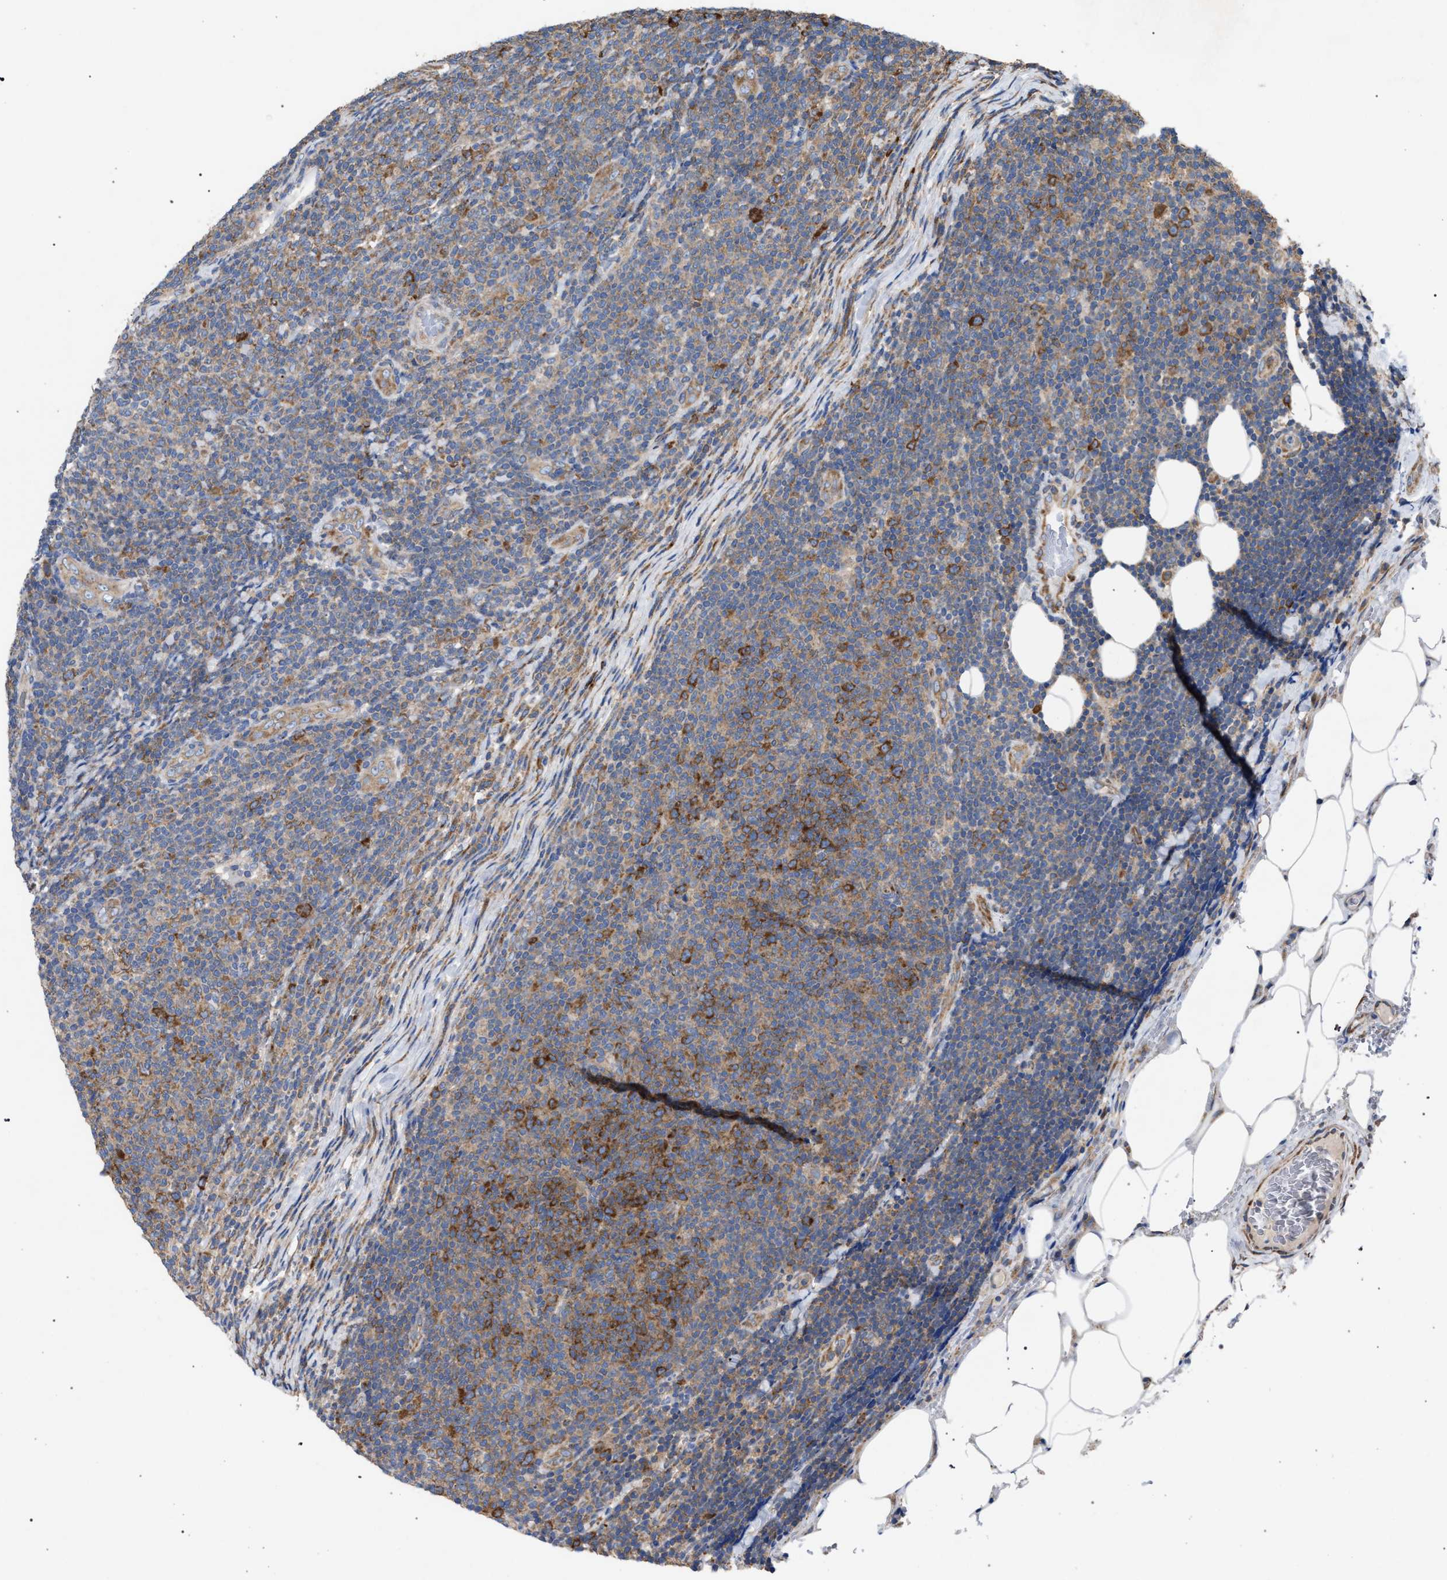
{"staining": {"intensity": "moderate", "quantity": ">75%", "location": "cytoplasmic/membranous"}, "tissue": "lymphoma", "cell_type": "Tumor cells", "image_type": "cancer", "snomed": [{"axis": "morphology", "description": "Malignant lymphoma, non-Hodgkin's type, Low grade"}, {"axis": "topography", "description": "Lymph node"}], "caption": "About >75% of tumor cells in human malignant lymphoma, non-Hodgkin's type (low-grade) show moderate cytoplasmic/membranous protein expression as visualized by brown immunohistochemical staining.", "gene": "CDR2L", "patient": {"sex": "male", "age": 66}}